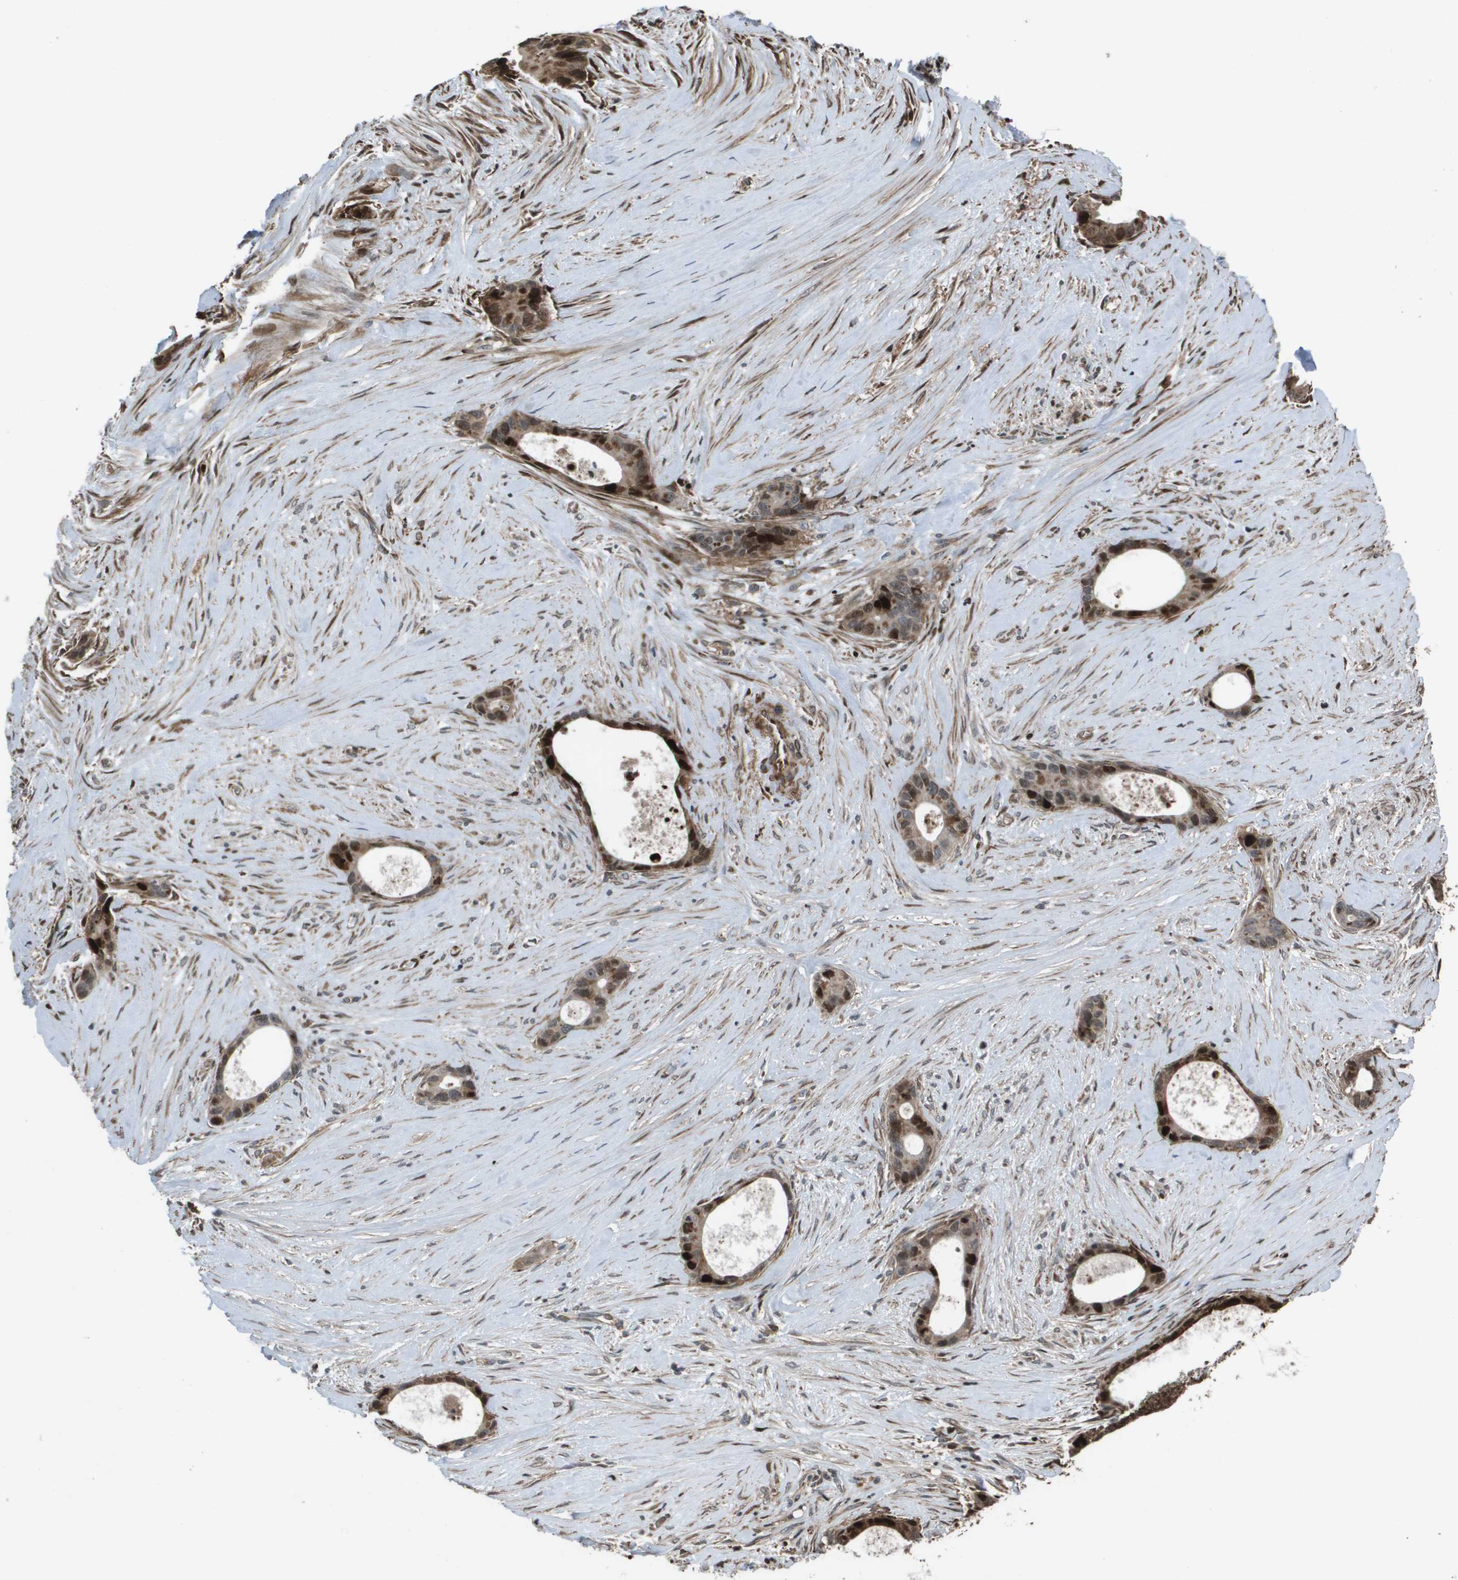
{"staining": {"intensity": "strong", "quantity": "25%-75%", "location": "cytoplasmic/membranous,nuclear"}, "tissue": "liver cancer", "cell_type": "Tumor cells", "image_type": "cancer", "snomed": [{"axis": "morphology", "description": "Cholangiocarcinoma"}, {"axis": "topography", "description": "Liver"}], "caption": "Tumor cells exhibit high levels of strong cytoplasmic/membranous and nuclear expression in about 25%-75% of cells in human liver cancer (cholangiocarcinoma). (Brightfield microscopy of DAB IHC at high magnification).", "gene": "AXIN2", "patient": {"sex": "female", "age": 55}}